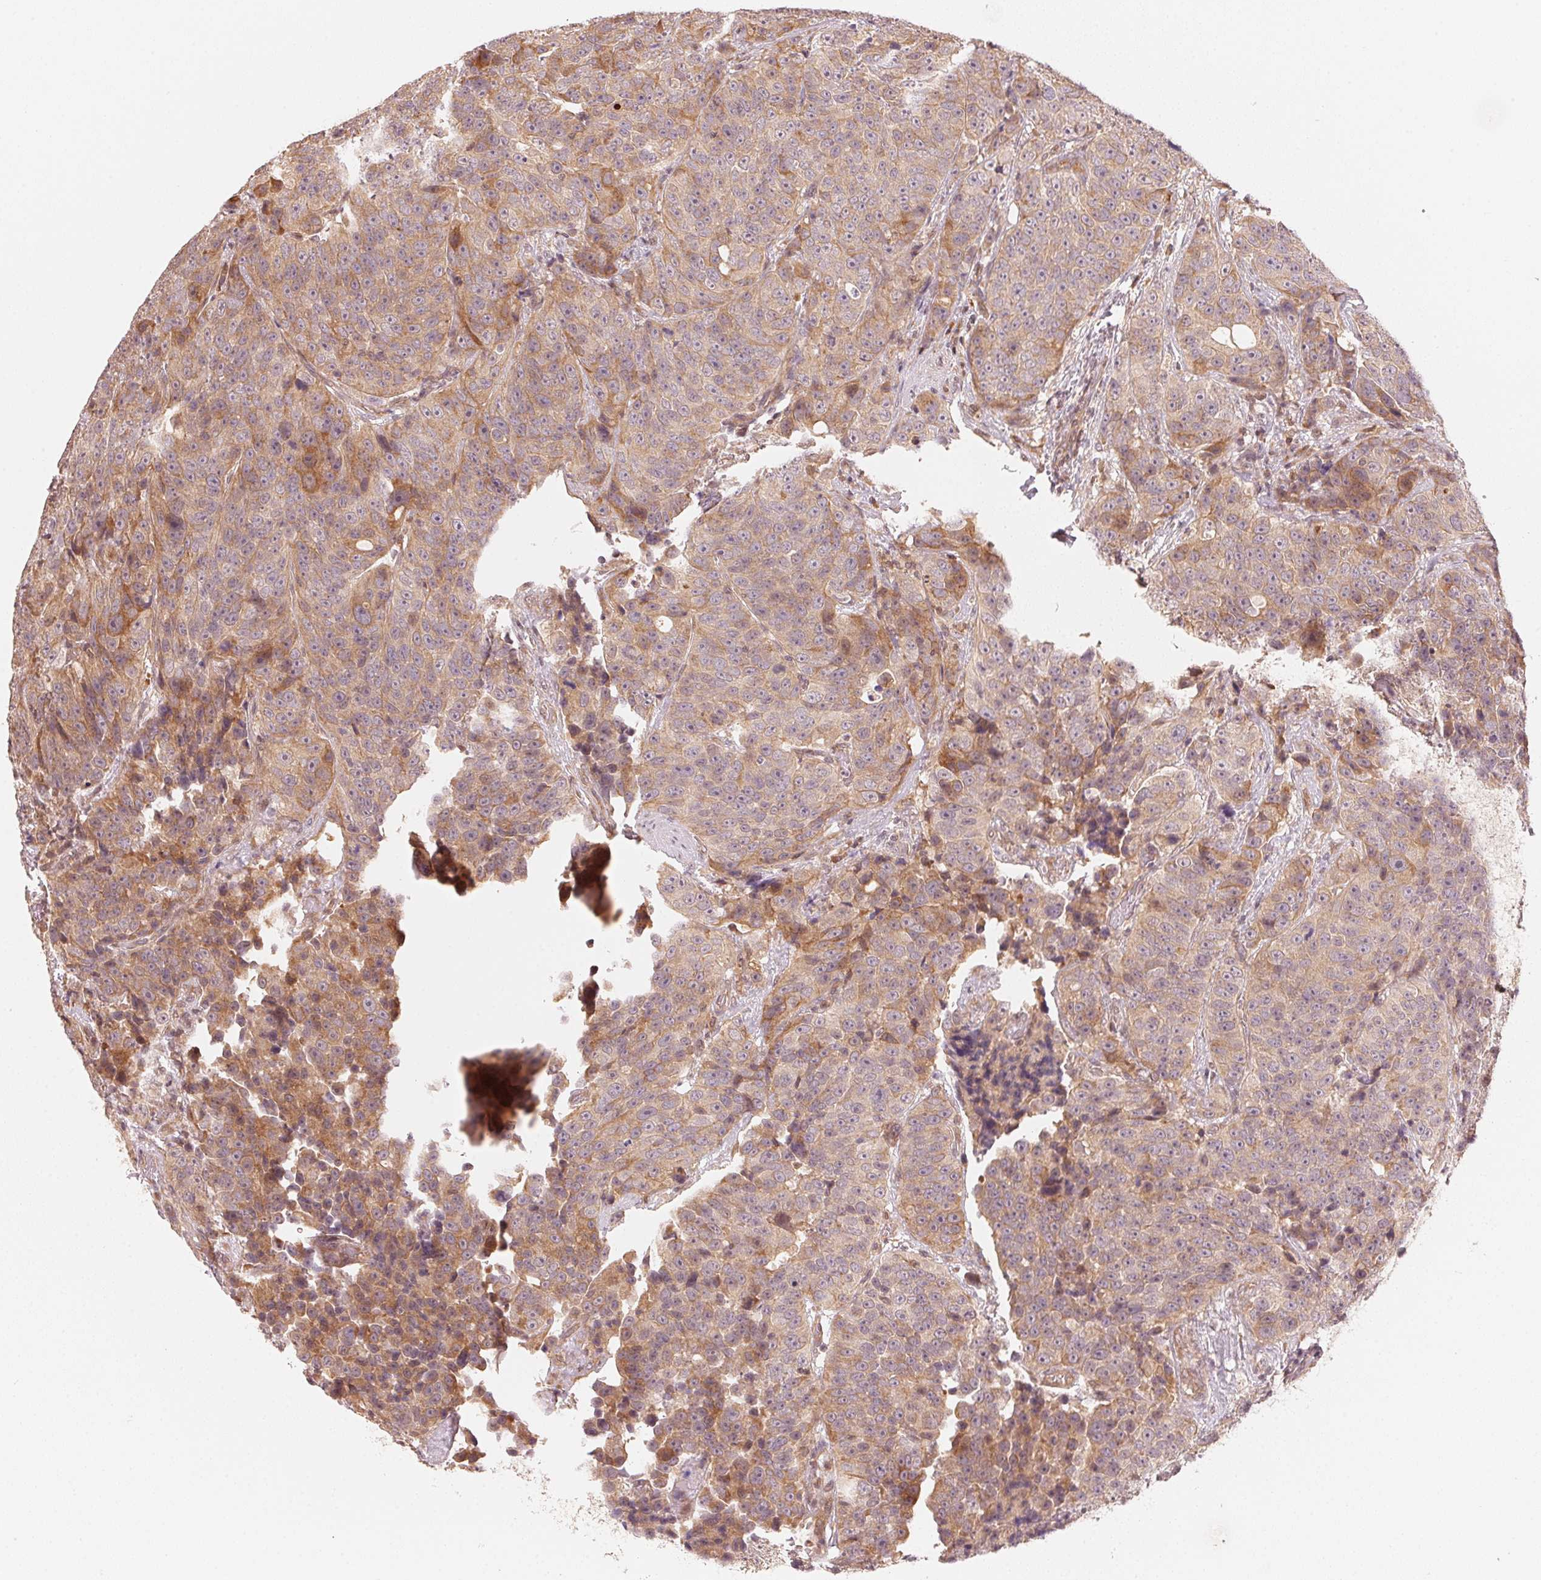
{"staining": {"intensity": "moderate", "quantity": "25%-75%", "location": "cytoplasmic/membranous"}, "tissue": "urothelial cancer", "cell_type": "Tumor cells", "image_type": "cancer", "snomed": [{"axis": "morphology", "description": "Urothelial carcinoma, NOS"}, {"axis": "topography", "description": "Urinary bladder"}], "caption": "Moderate cytoplasmic/membranous staining is appreciated in about 25%-75% of tumor cells in transitional cell carcinoma.", "gene": "PRKN", "patient": {"sex": "male", "age": 52}}